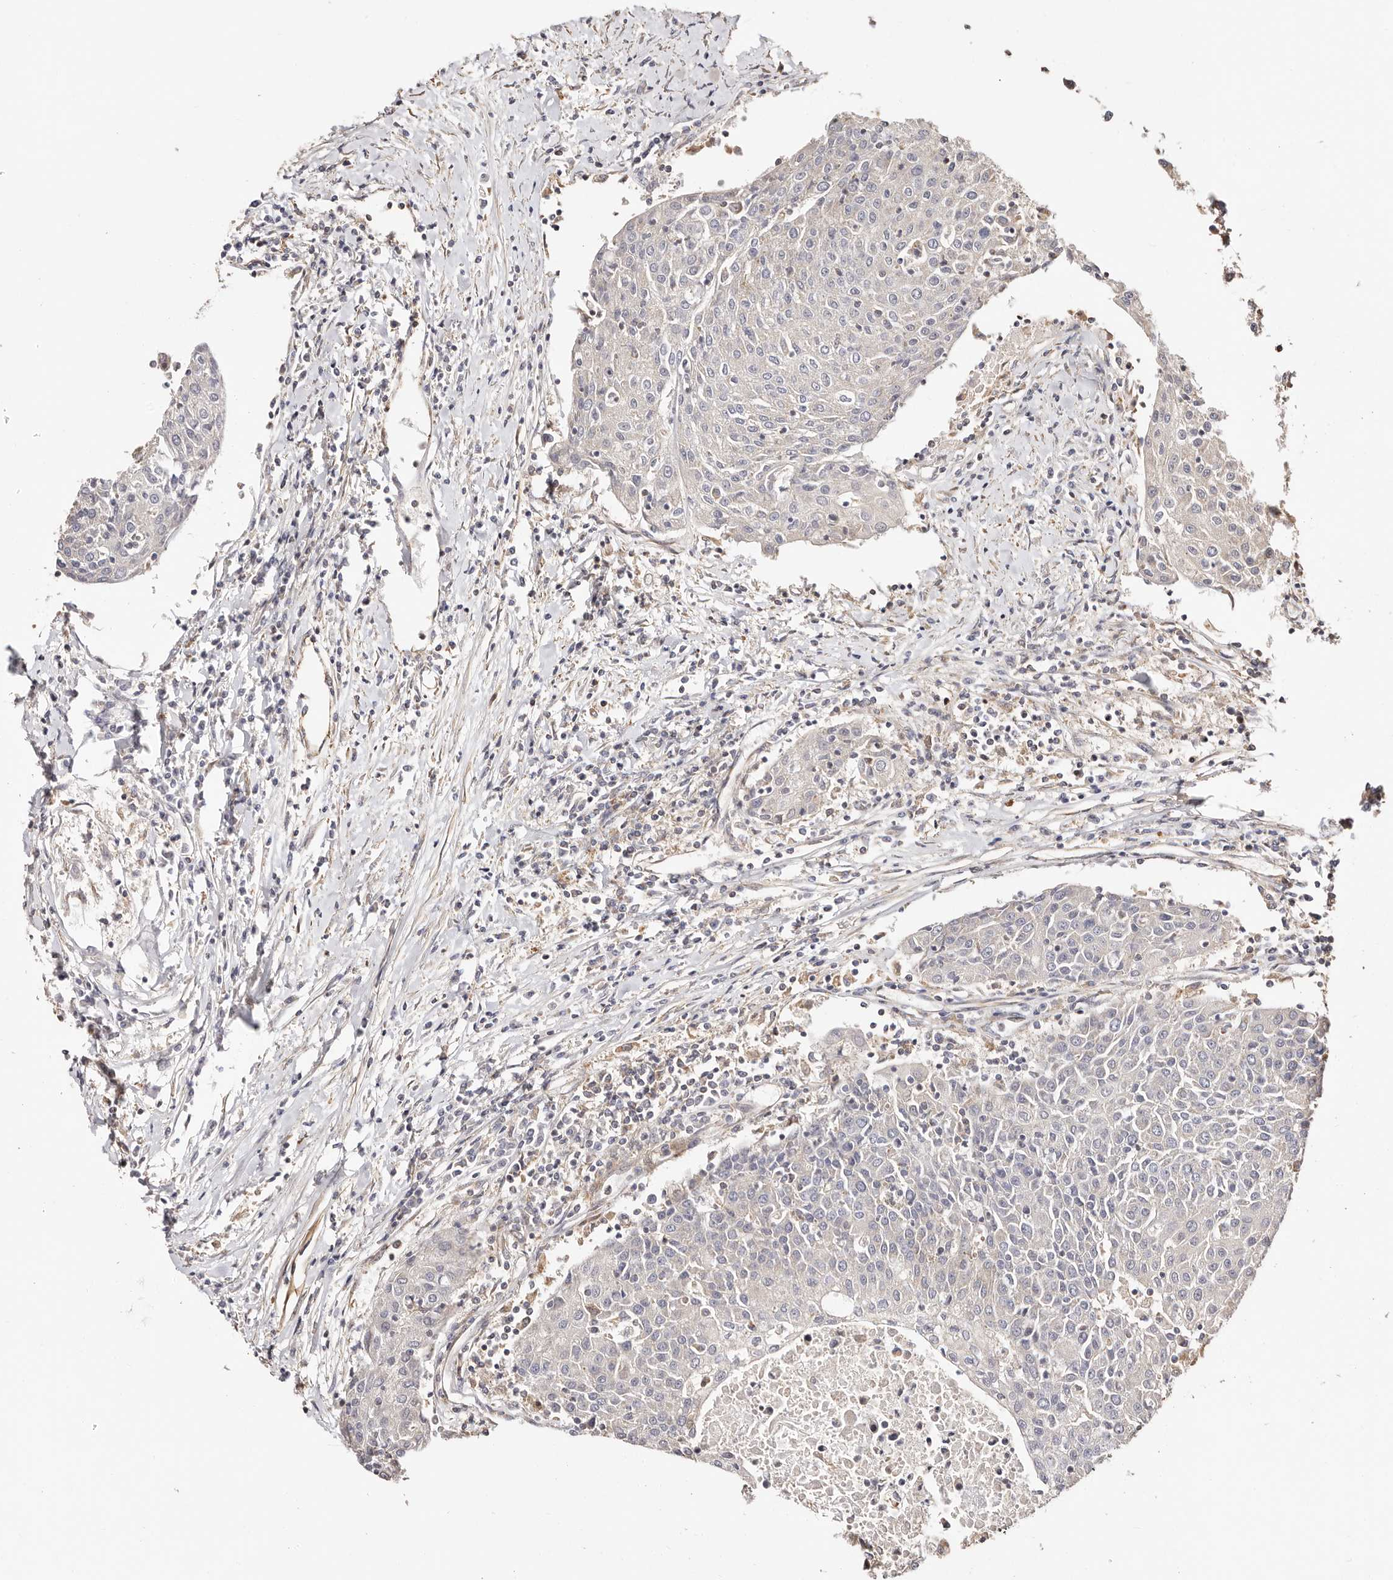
{"staining": {"intensity": "negative", "quantity": "none", "location": "none"}, "tissue": "urothelial cancer", "cell_type": "Tumor cells", "image_type": "cancer", "snomed": [{"axis": "morphology", "description": "Urothelial carcinoma, High grade"}, {"axis": "topography", "description": "Urinary bladder"}], "caption": "This is an immunohistochemistry histopathology image of human urothelial cancer. There is no staining in tumor cells.", "gene": "MAPK1", "patient": {"sex": "female", "age": 85}}